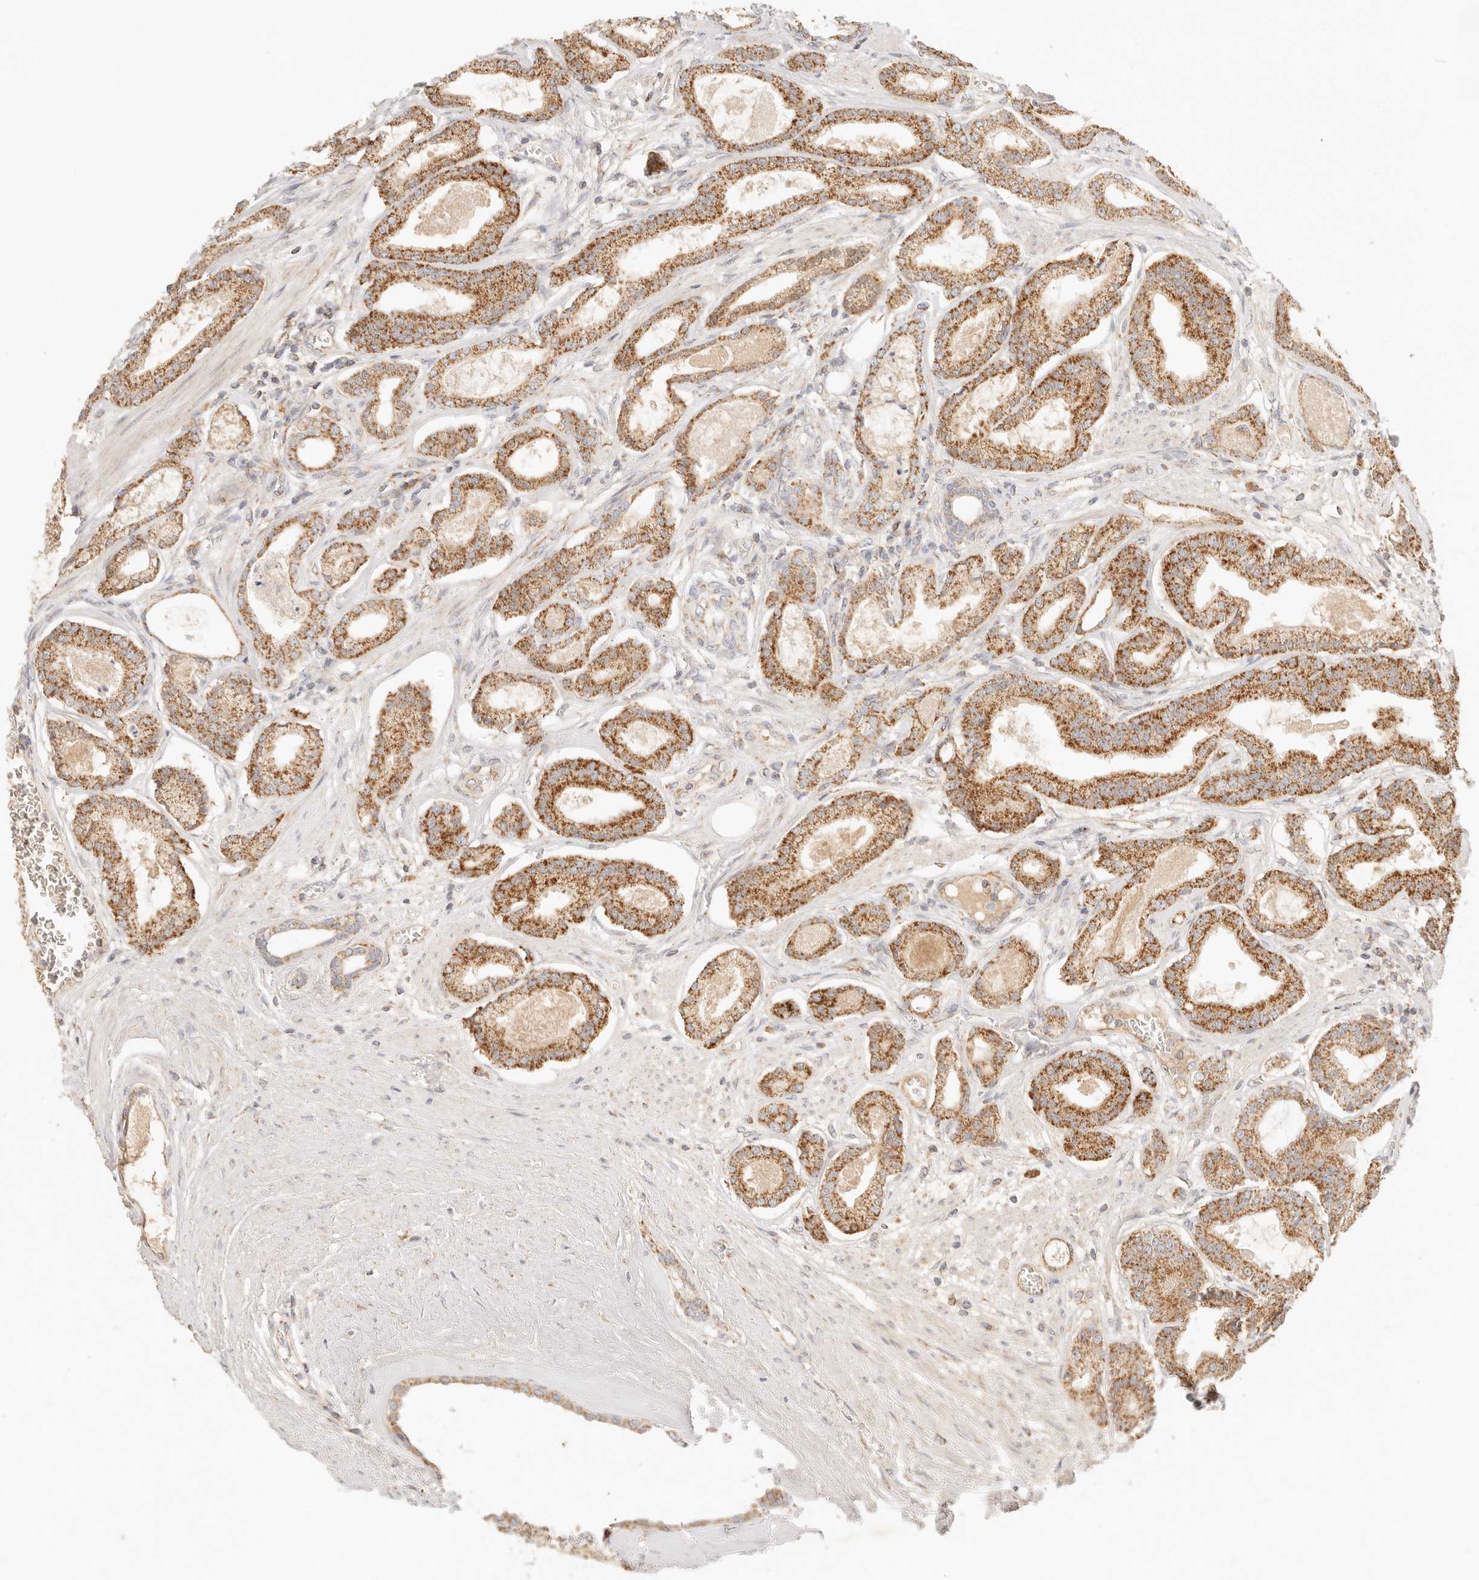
{"staining": {"intensity": "moderate", "quantity": ">75%", "location": "cytoplasmic/membranous"}, "tissue": "prostate cancer", "cell_type": "Tumor cells", "image_type": "cancer", "snomed": [{"axis": "morphology", "description": "Adenocarcinoma, Low grade"}, {"axis": "topography", "description": "Prostate"}], "caption": "Moderate cytoplasmic/membranous staining is present in about >75% of tumor cells in prostate cancer.", "gene": "COA6", "patient": {"sex": "male", "age": 60}}